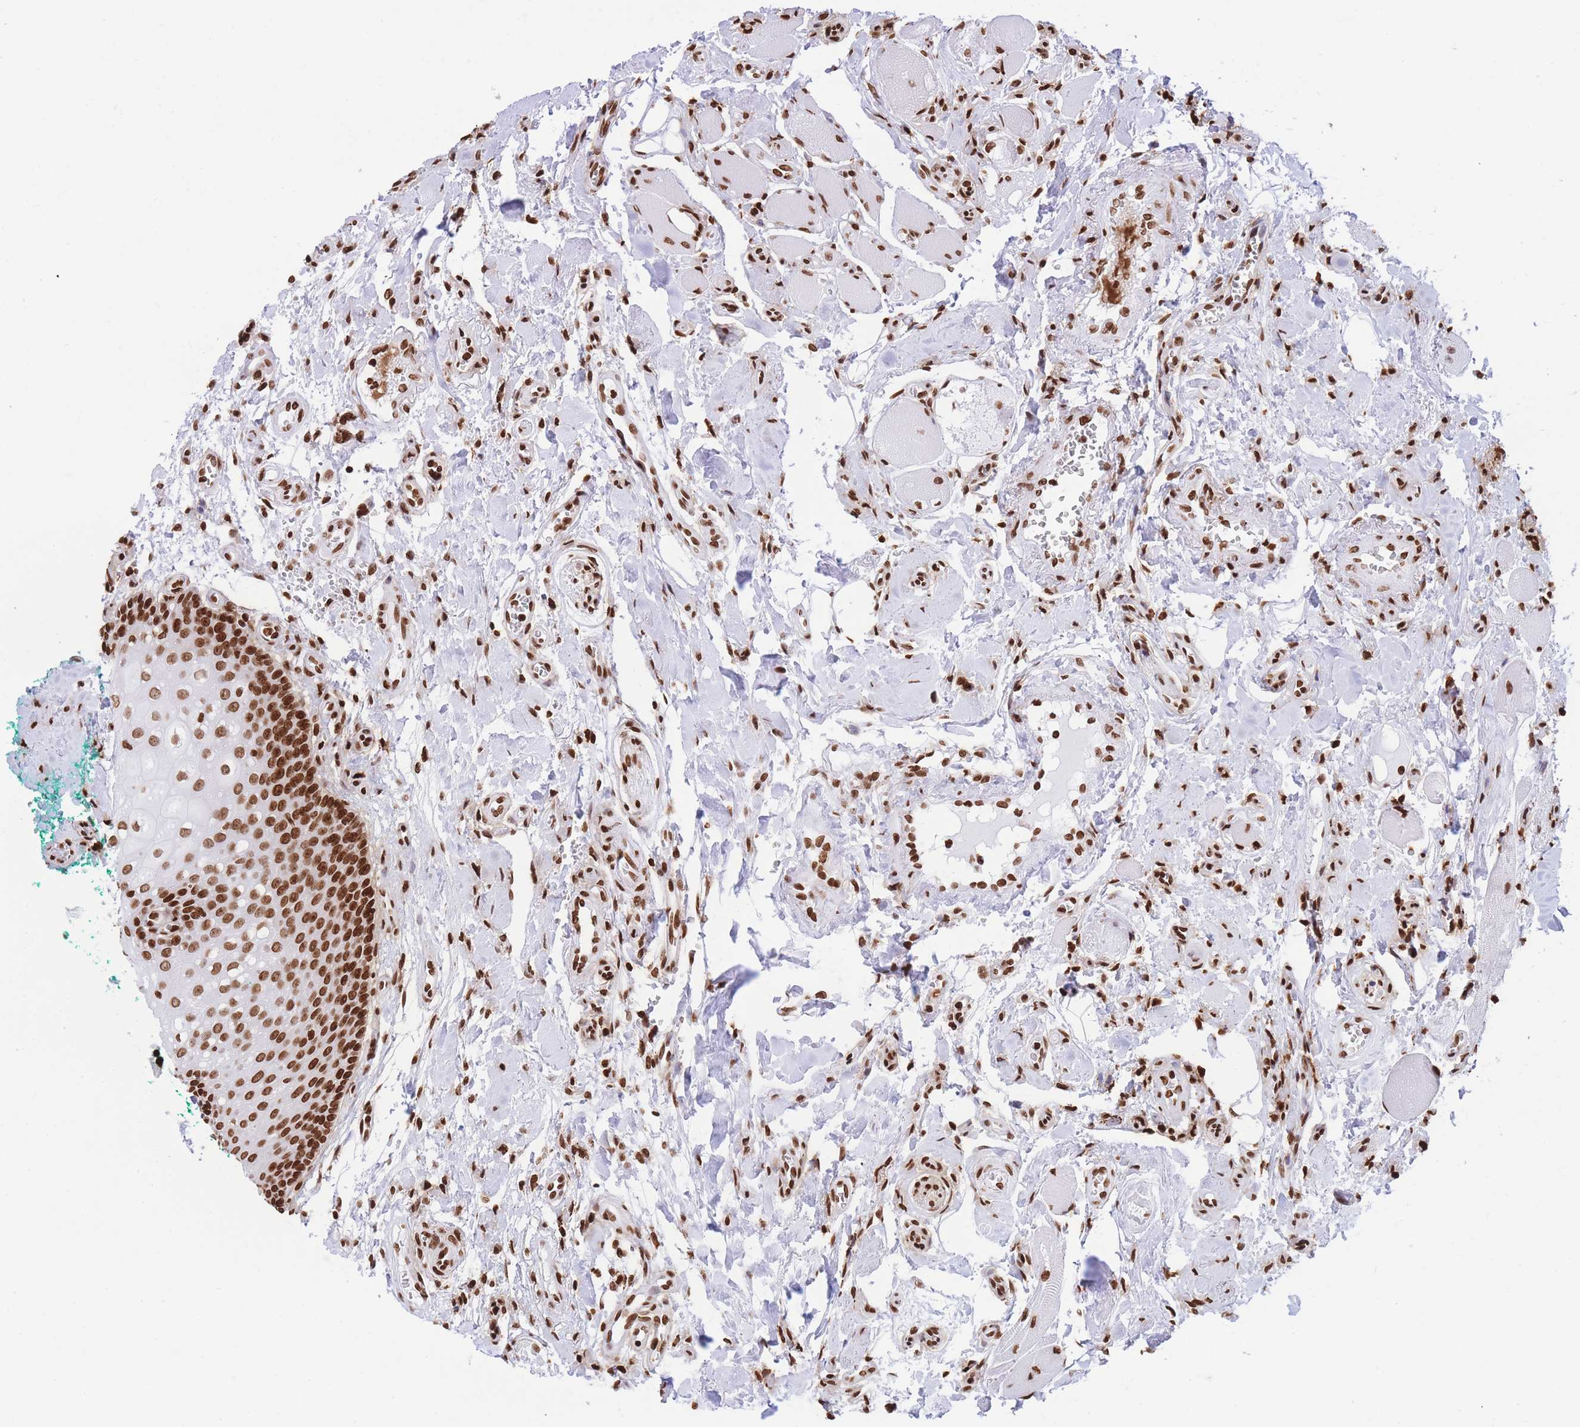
{"staining": {"intensity": "strong", "quantity": ">75%", "location": "nuclear"}, "tissue": "oral mucosa", "cell_type": "Squamous epithelial cells", "image_type": "normal", "snomed": [{"axis": "morphology", "description": "Normal tissue, NOS"}, {"axis": "morphology", "description": "Squamous cell carcinoma, NOS"}, {"axis": "topography", "description": "Oral tissue"}, {"axis": "topography", "description": "Tounge, NOS"}, {"axis": "topography", "description": "Head-Neck"}], "caption": "Protein analysis of unremarkable oral mucosa reveals strong nuclear positivity in about >75% of squamous epithelial cells. (Stains: DAB (3,3'-diaminobenzidine) in brown, nuclei in blue, Microscopy: brightfield microscopy at high magnification).", "gene": "H2BC10", "patient": {"sex": "male", "age": 79}}